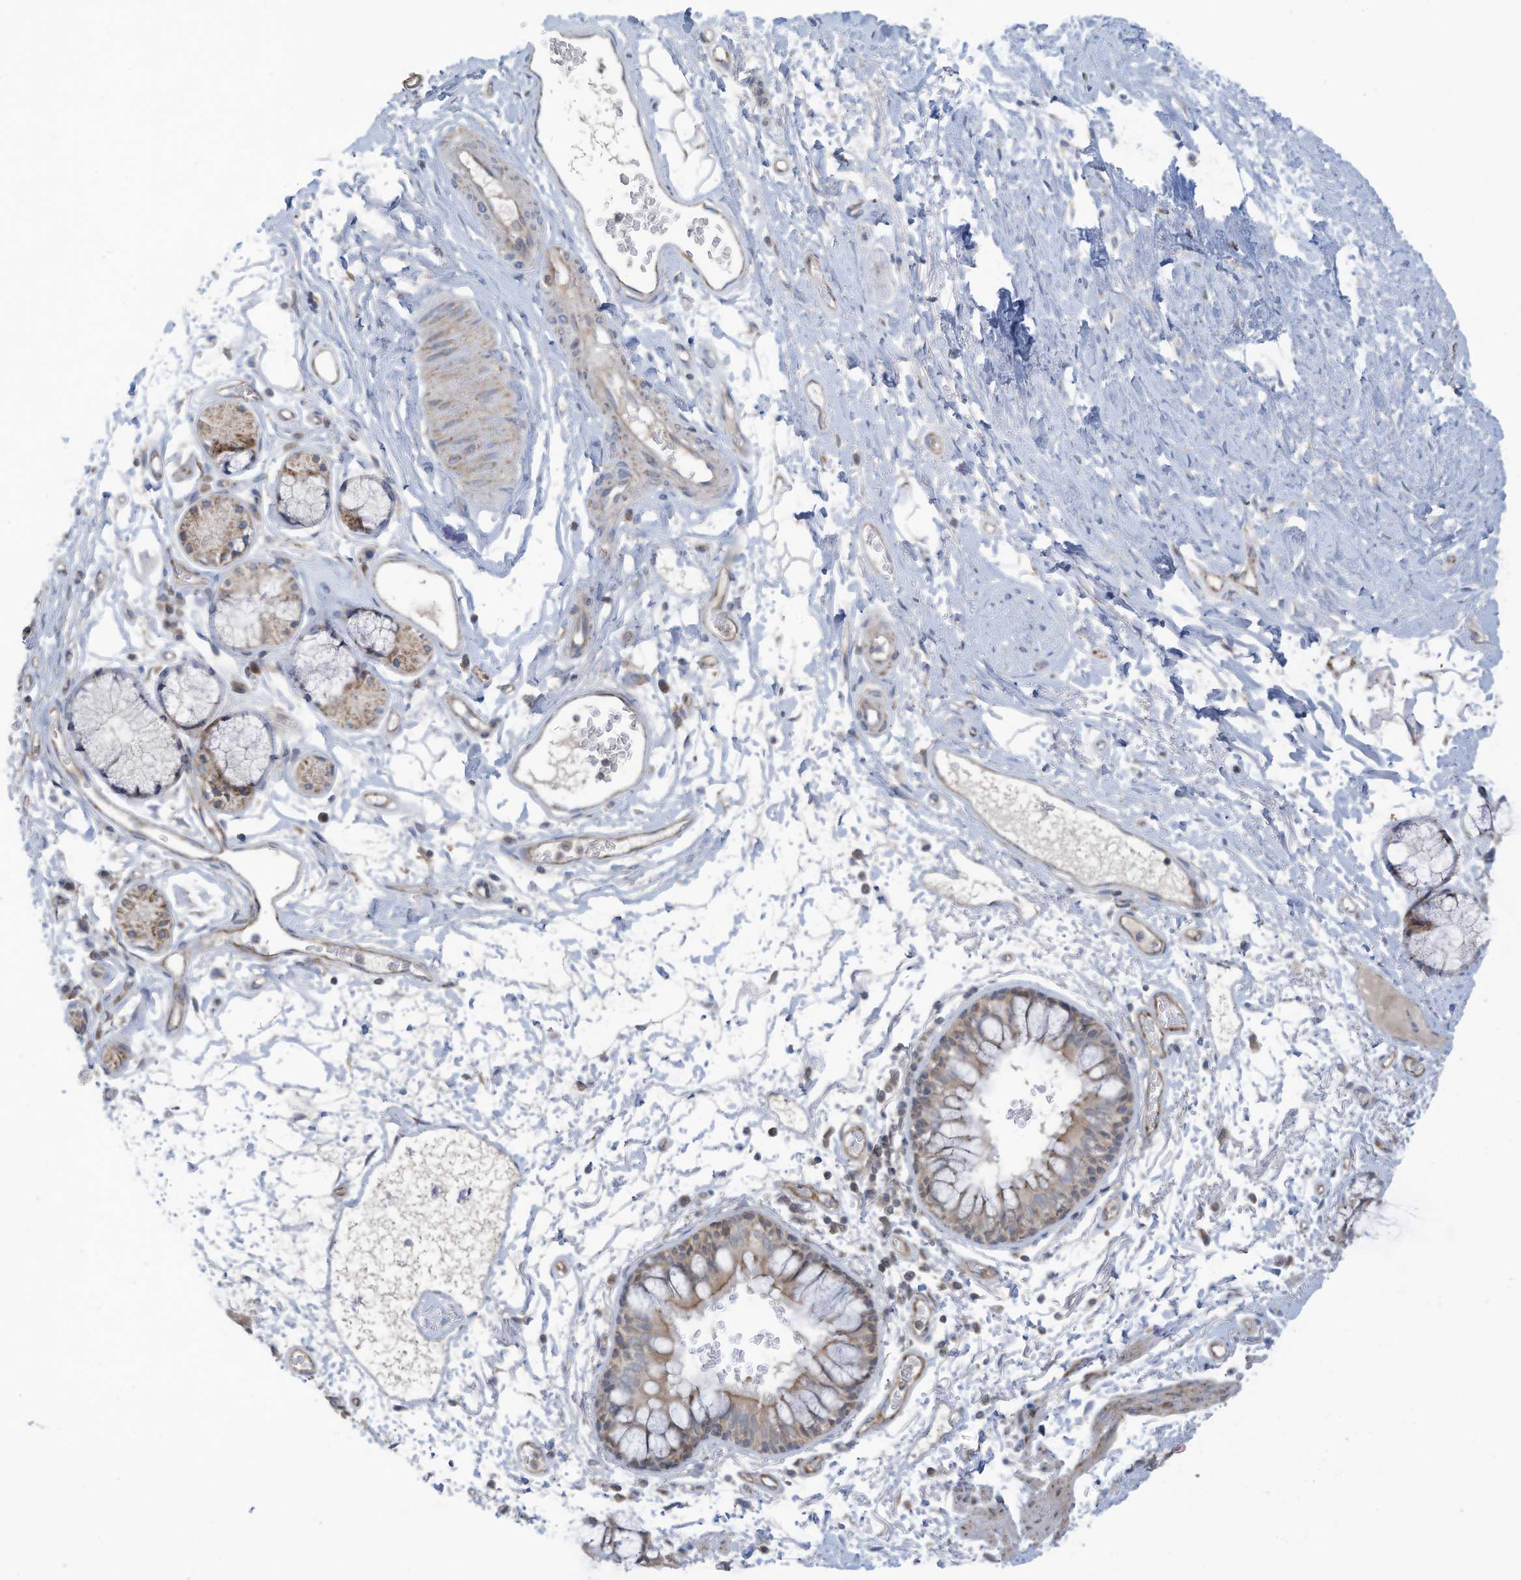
{"staining": {"intensity": "weak", "quantity": "25%-75%", "location": "cytoplasmic/membranous"}, "tissue": "bronchus", "cell_type": "Respiratory epithelial cells", "image_type": "normal", "snomed": [{"axis": "morphology", "description": "Normal tissue, NOS"}, {"axis": "topography", "description": "Cartilage tissue"}, {"axis": "topography", "description": "Bronchus"}], "caption": "Immunohistochemical staining of normal bronchus displays 25%-75% levels of weak cytoplasmic/membranous protein positivity in about 25%-75% of respiratory epithelial cells. (DAB IHC with brightfield microscopy, high magnification).", "gene": "SCGB1D2", "patient": {"sex": "female", "age": 73}}